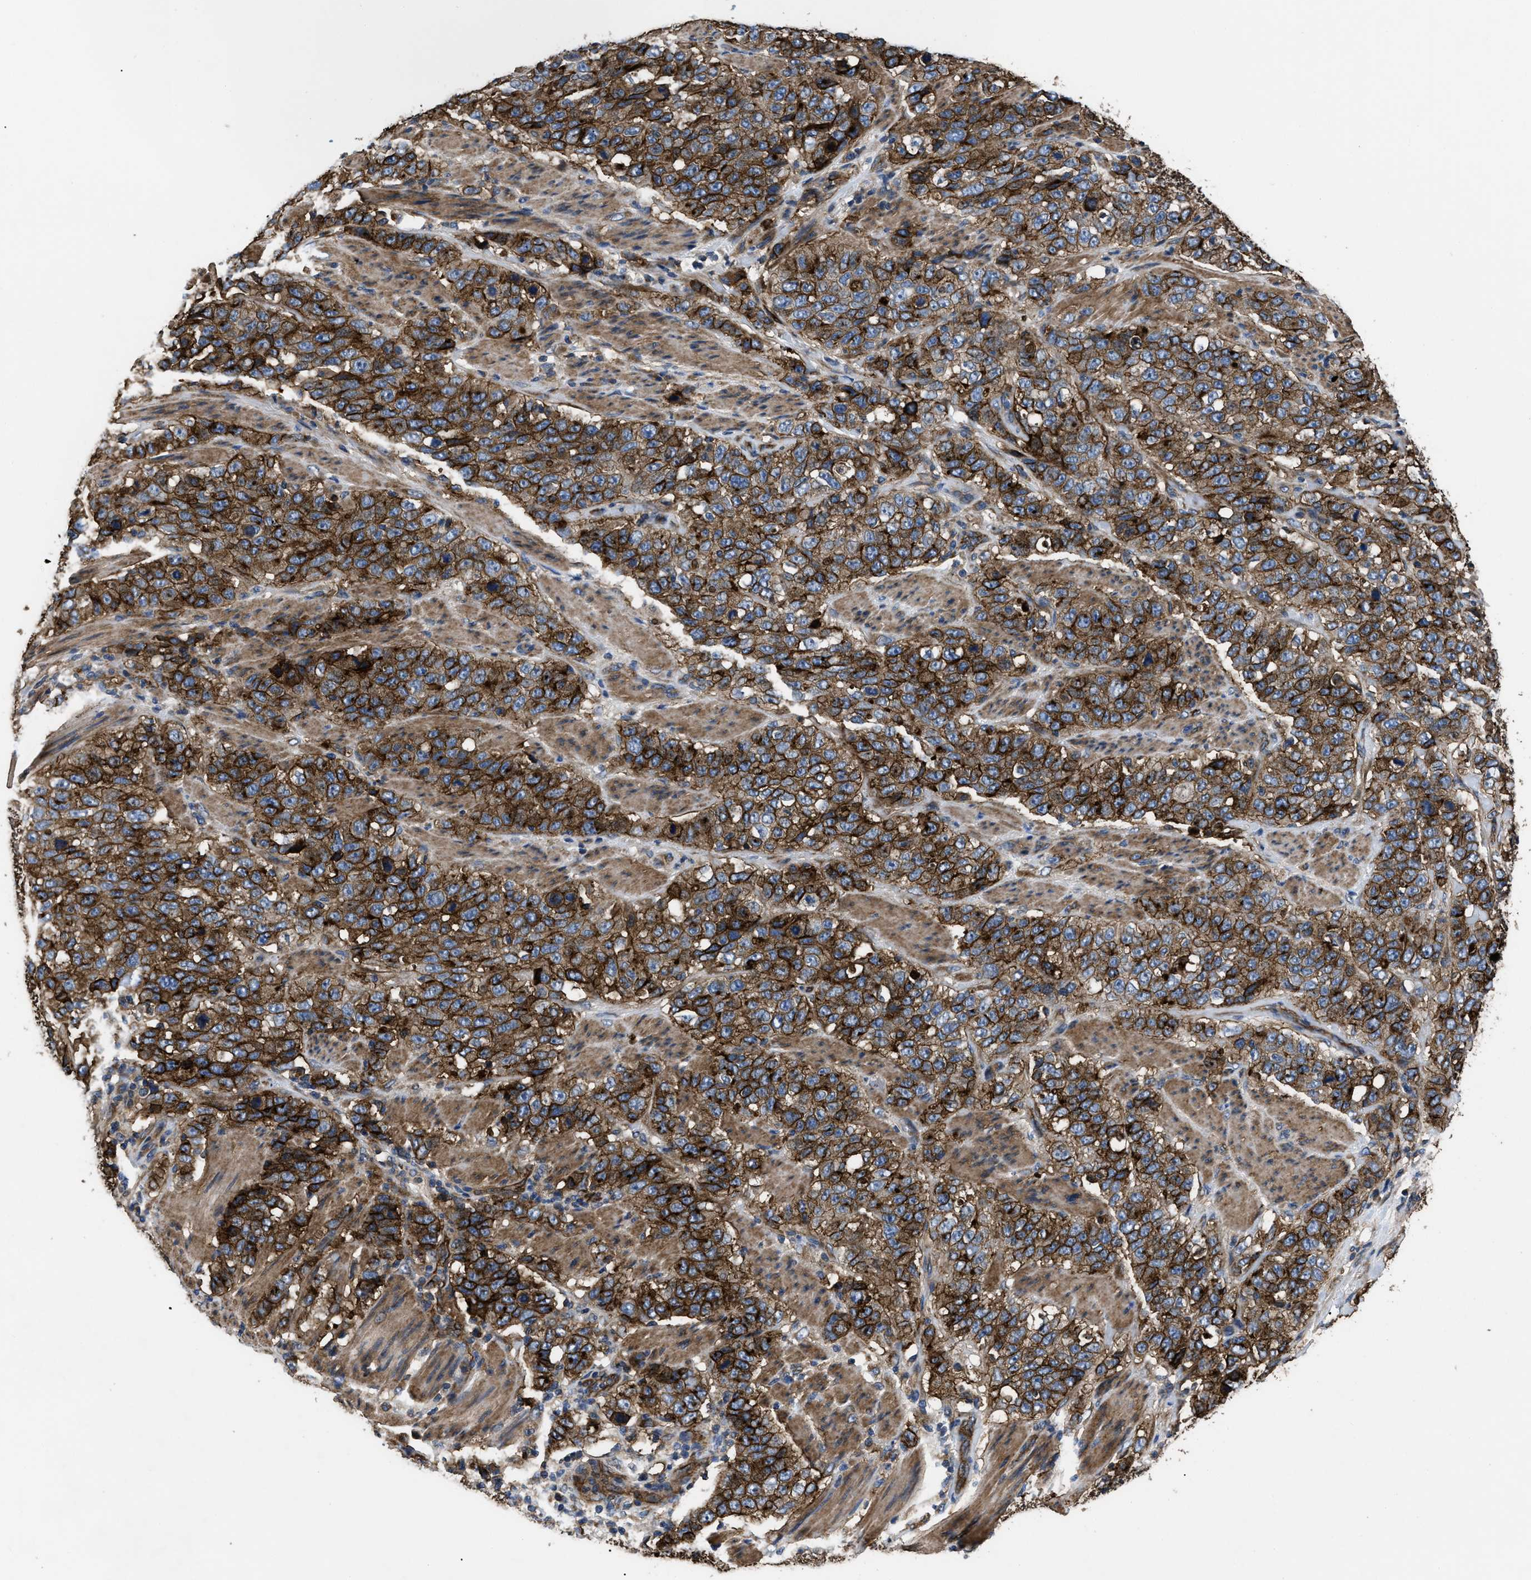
{"staining": {"intensity": "strong", "quantity": ">75%", "location": "cytoplasmic/membranous"}, "tissue": "stomach cancer", "cell_type": "Tumor cells", "image_type": "cancer", "snomed": [{"axis": "morphology", "description": "Adenocarcinoma, NOS"}, {"axis": "topography", "description": "Stomach"}], "caption": "IHC micrograph of neoplastic tissue: human stomach adenocarcinoma stained using immunohistochemistry (IHC) exhibits high levels of strong protein expression localized specifically in the cytoplasmic/membranous of tumor cells, appearing as a cytoplasmic/membranous brown color.", "gene": "NT5E", "patient": {"sex": "male", "age": 48}}